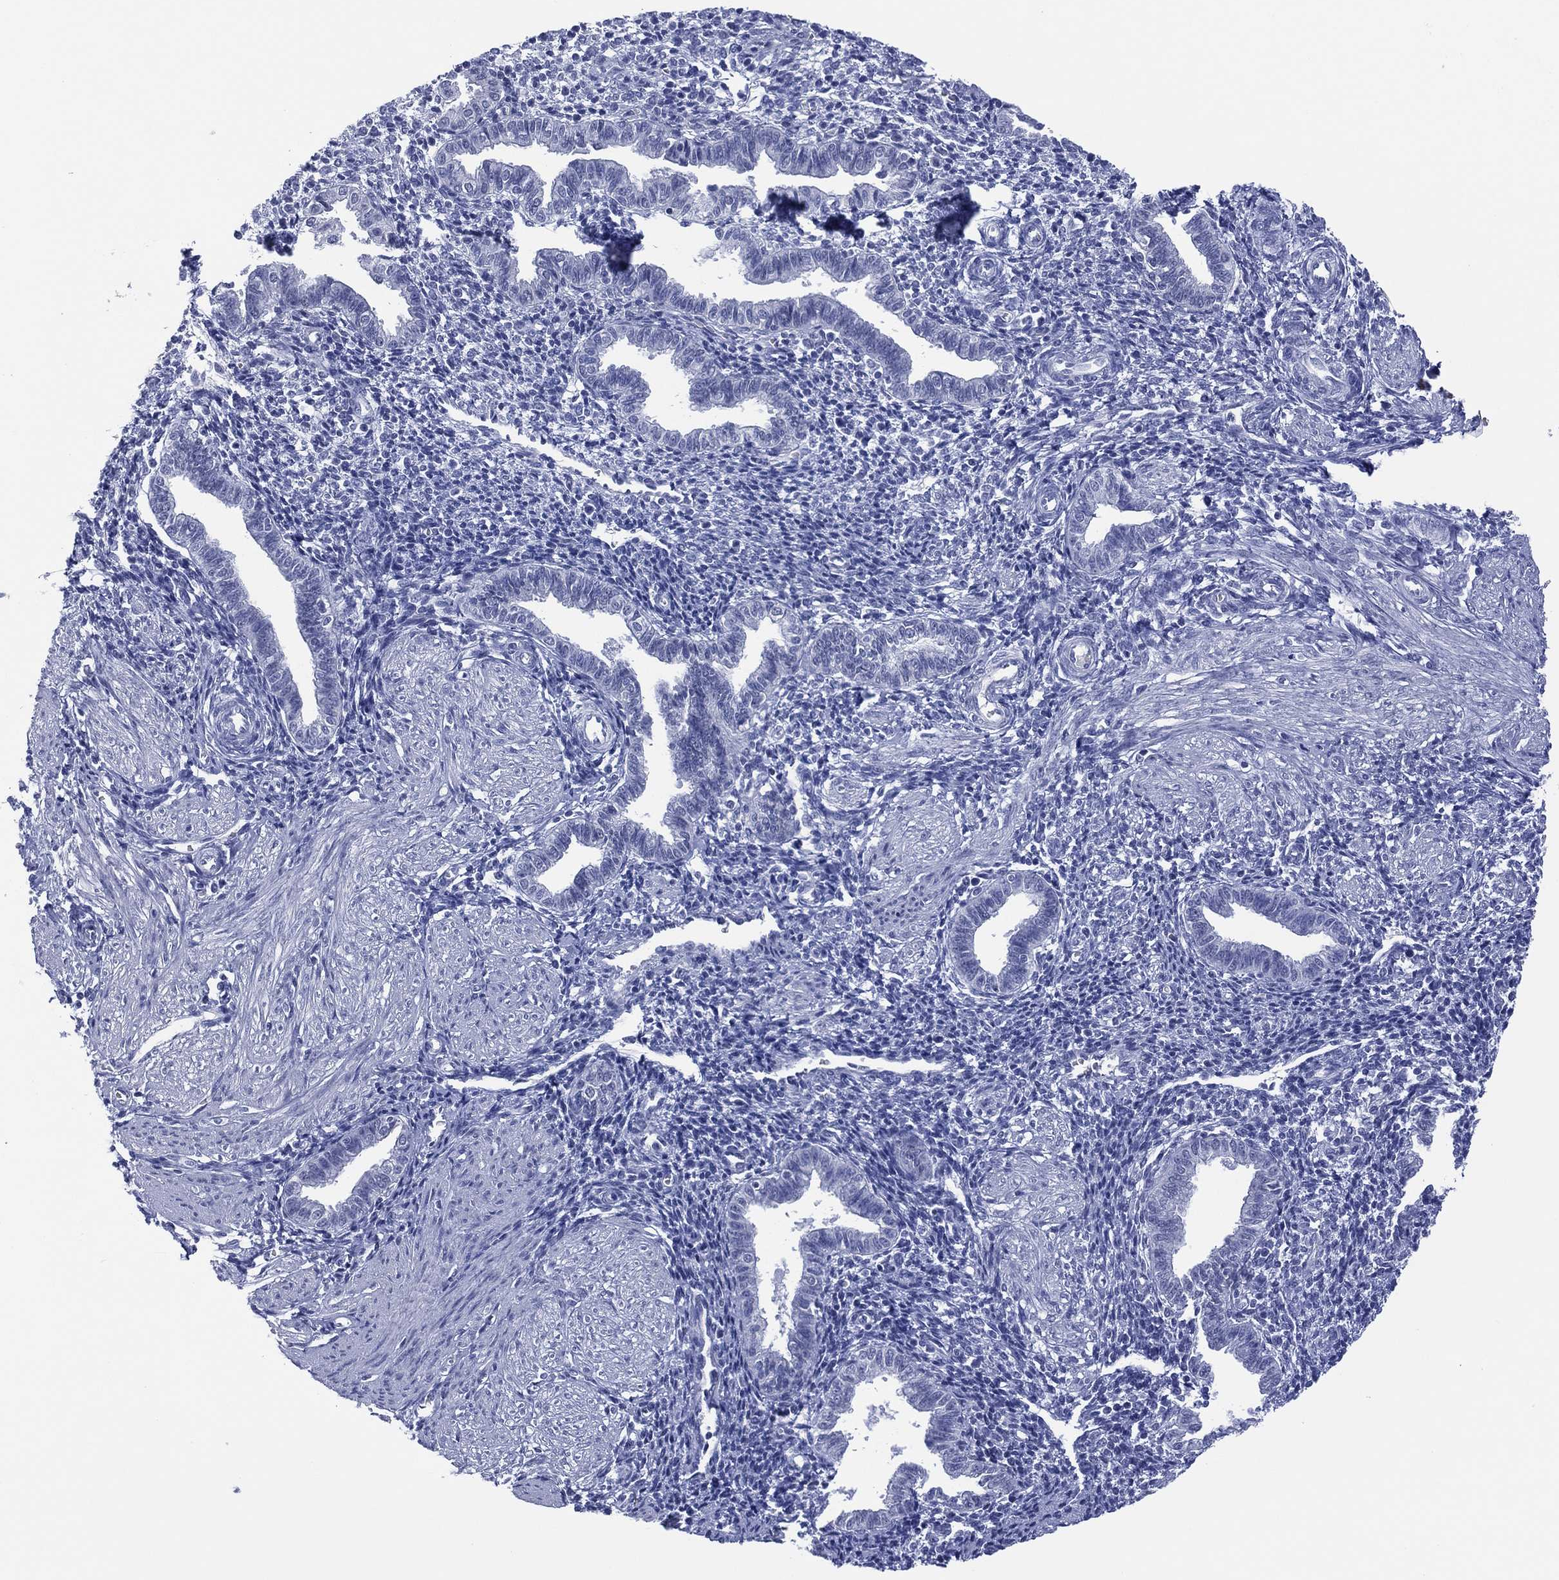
{"staining": {"intensity": "negative", "quantity": "none", "location": "none"}, "tissue": "endometrium", "cell_type": "Cells in endometrial stroma", "image_type": "normal", "snomed": [{"axis": "morphology", "description": "Normal tissue, NOS"}, {"axis": "topography", "description": "Endometrium"}], "caption": "Micrograph shows no significant protein staining in cells in endometrial stroma of normal endometrium. (DAB immunohistochemistry (IHC) with hematoxylin counter stain).", "gene": "UTF1", "patient": {"sex": "female", "age": 37}}